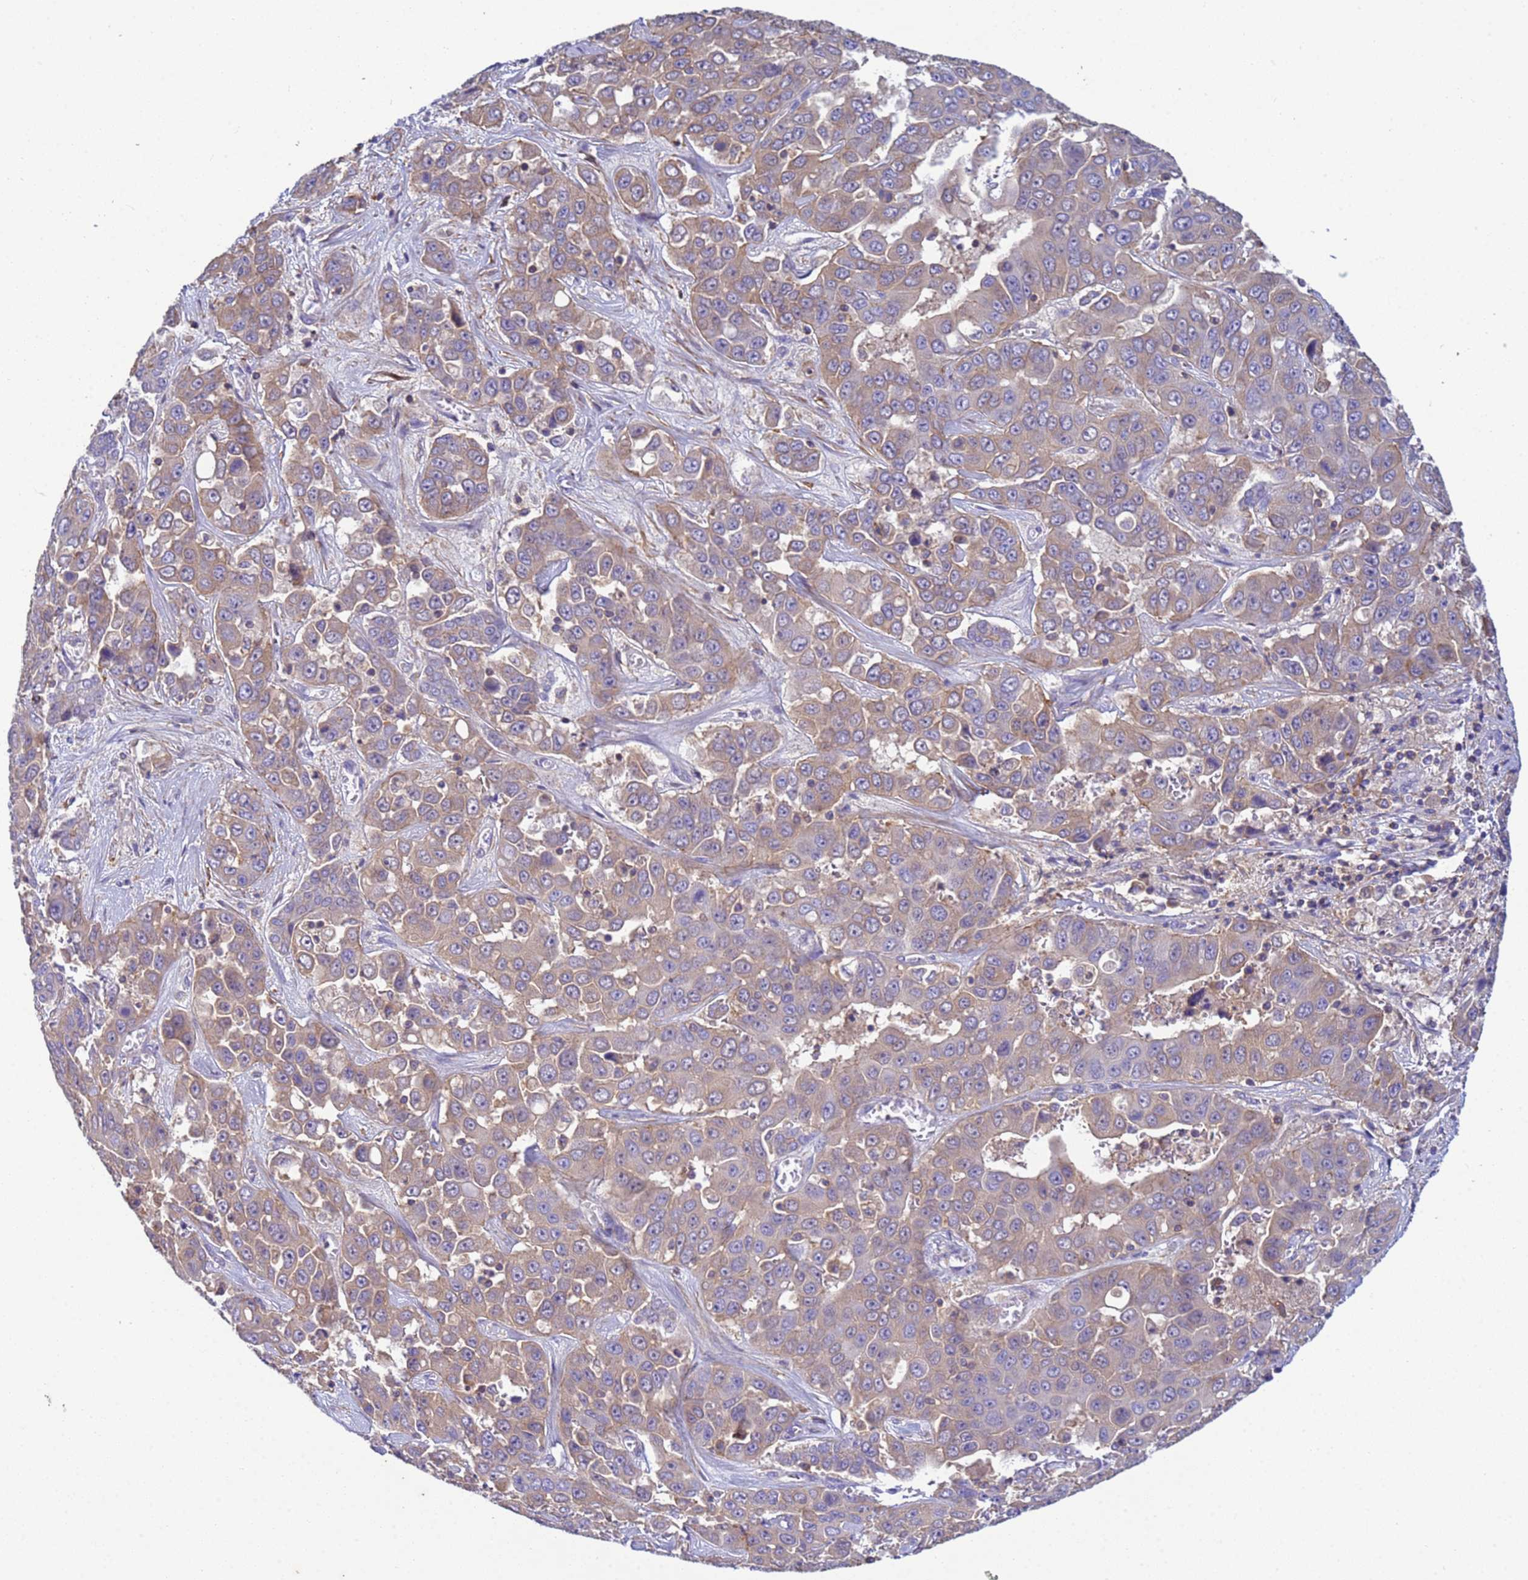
{"staining": {"intensity": "weak", "quantity": "25%-75%", "location": "cytoplasmic/membranous"}, "tissue": "liver cancer", "cell_type": "Tumor cells", "image_type": "cancer", "snomed": [{"axis": "morphology", "description": "Cholangiocarcinoma"}, {"axis": "topography", "description": "Liver"}], "caption": "Cholangiocarcinoma (liver) was stained to show a protein in brown. There is low levels of weak cytoplasmic/membranous expression in approximately 25%-75% of tumor cells. The staining was performed using DAB (3,3'-diaminobenzidine), with brown indicating positive protein expression. Nuclei are stained blue with hematoxylin.", "gene": "KLHL13", "patient": {"sex": "female", "age": 52}}